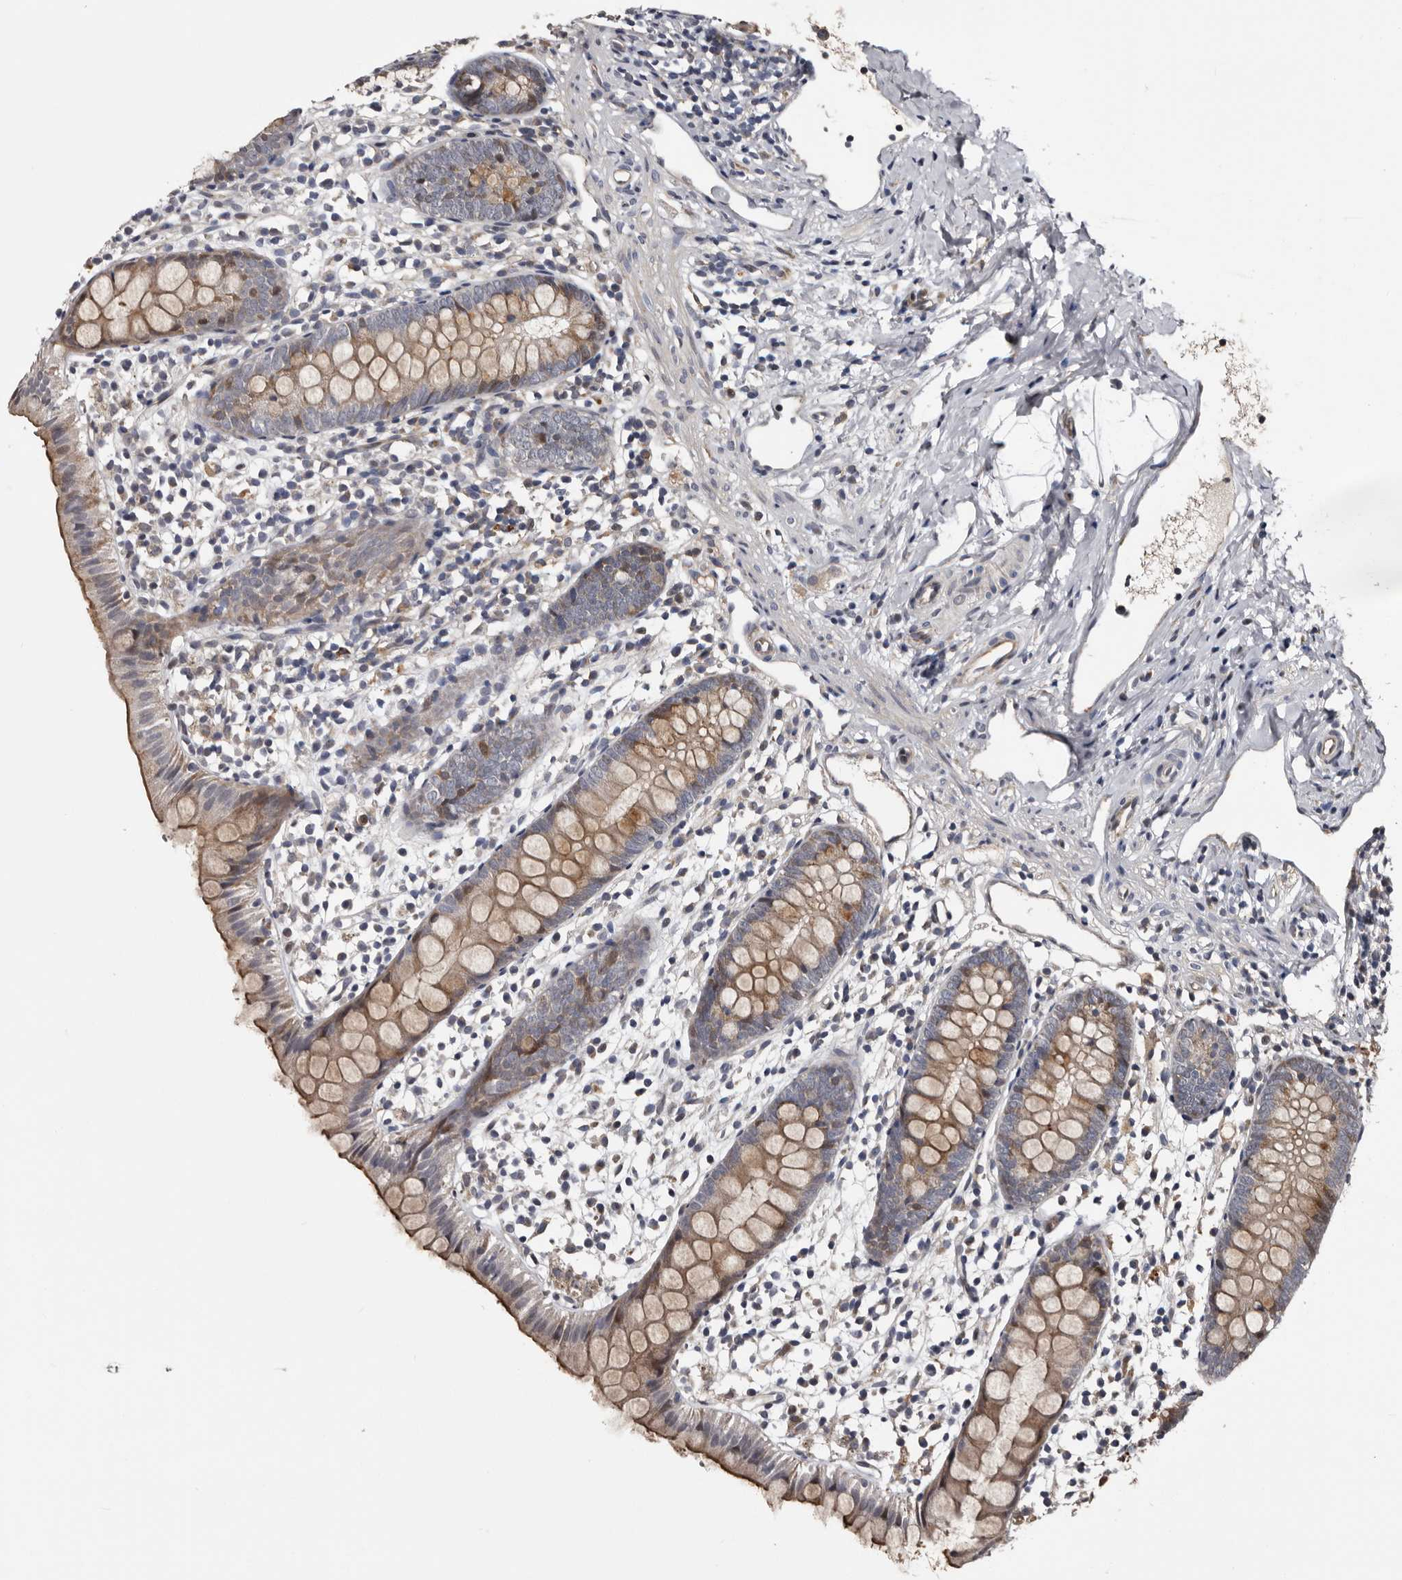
{"staining": {"intensity": "moderate", "quantity": ">75%", "location": "cytoplasmic/membranous"}, "tissue": "appendix", "cell_type": "Glandular cells", "image_type": "normal", "snomed": [{"axis": "morphology", "description": "Normal tissue, NOS"}, {"axis": "topography", "description": "Appendix"}], "caption": "This micrograph exhibits benign appendix stained with immunohistochemistry (IHC) to label a protein in brown. The cytoplasmic/membranous of glandular cells show moderate positivity for the protein. Nuclei are counter-stained blue.", "gene": "SERTAD4", "patient": {"sex": "female", "age": 20}}